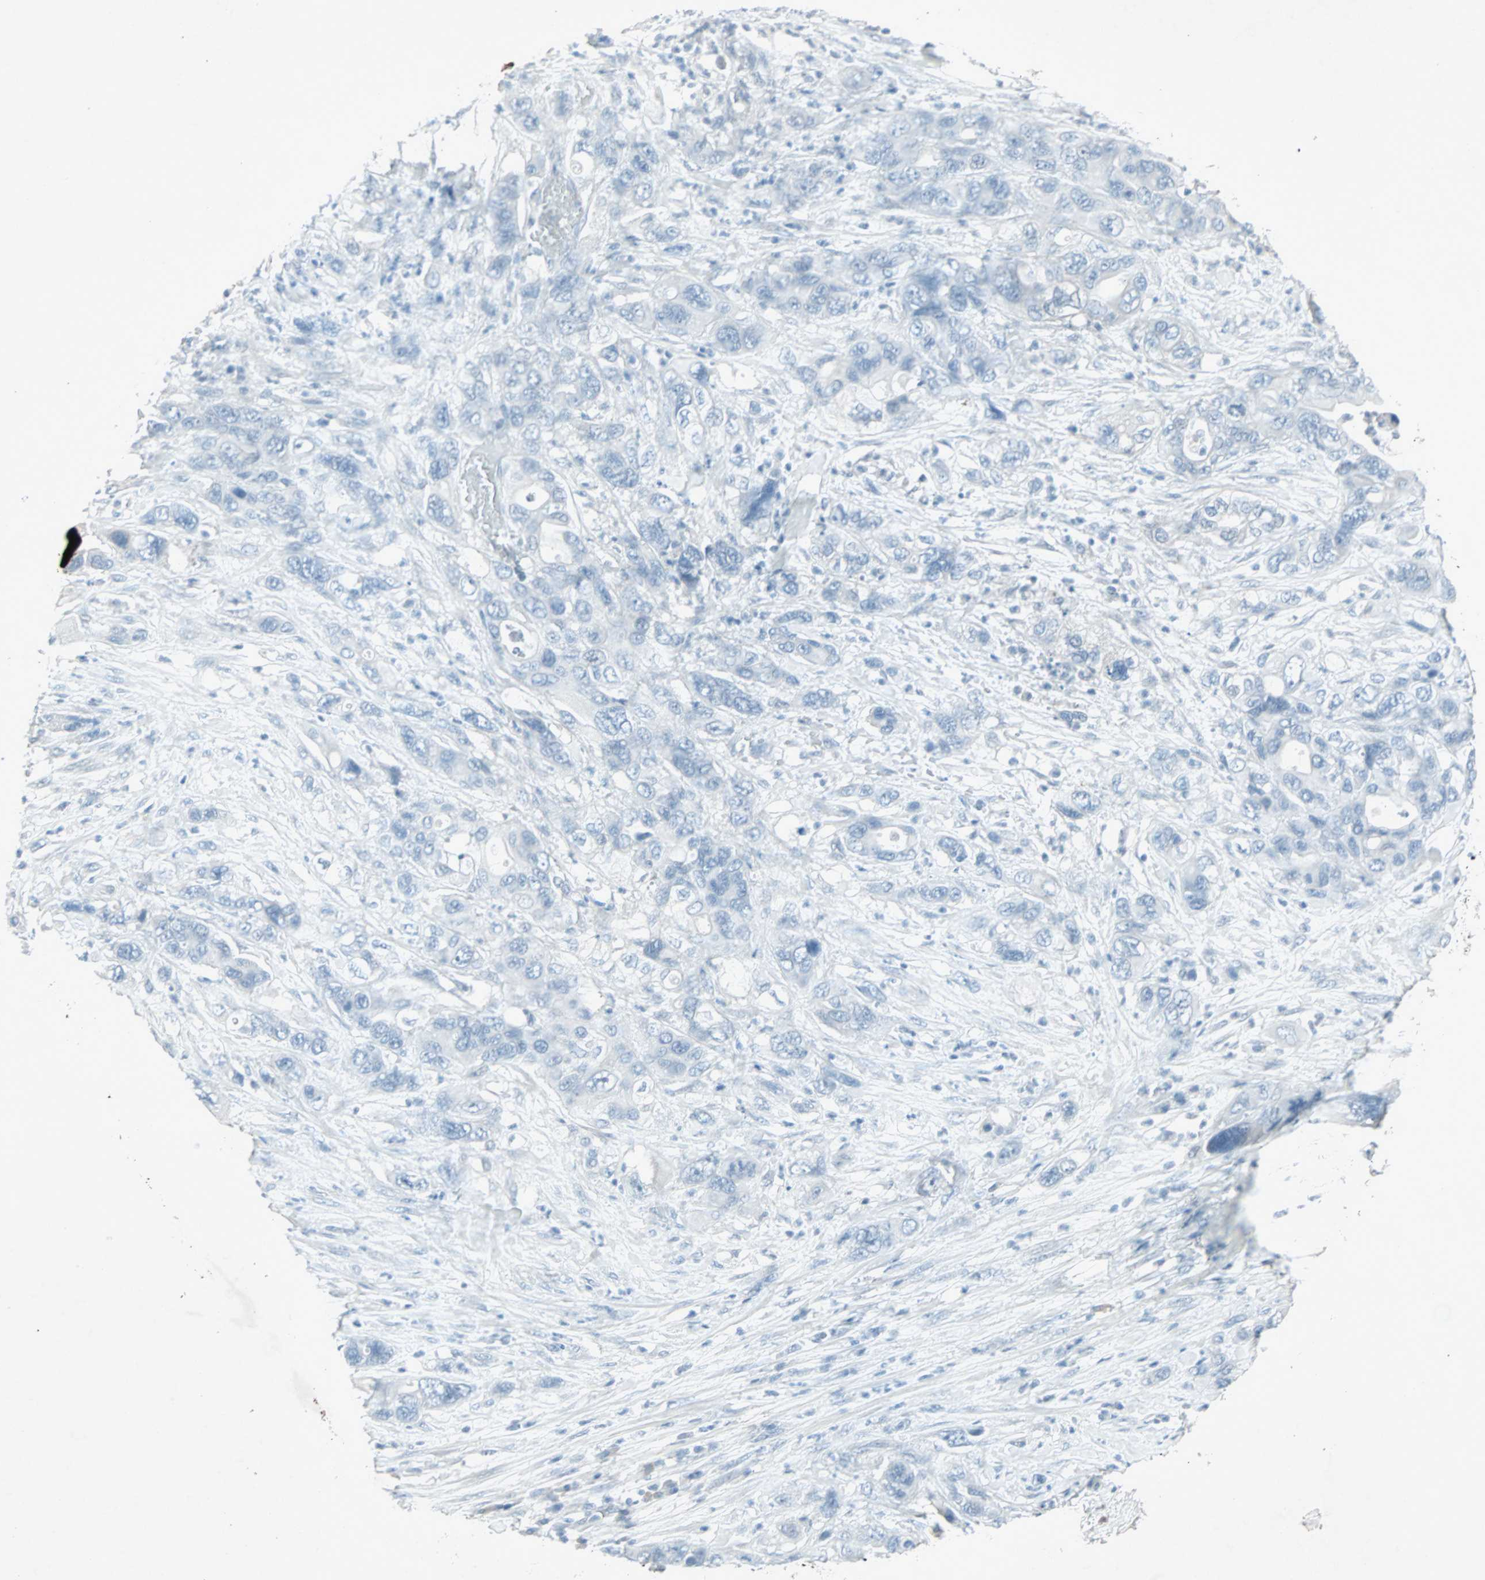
{"staining": {"intensity": "negative", "quantity": "none", "location": "none"}, "tissue": "pancreatic cancer", "cell_type": "Tumor cells", "image_type": "cancer", "snomed": [{"axis": "morphology", "description": "Adenocarcinoma, NOS"}, {"axis": "topography", "description": "Pancreas"}], "caption": "The IHC image has no significant staining in tumor cells of pancreatic adenocarcinoma tissue.", "gene": "LANCL3", "patient": {"sex": "female", "age": 71}}